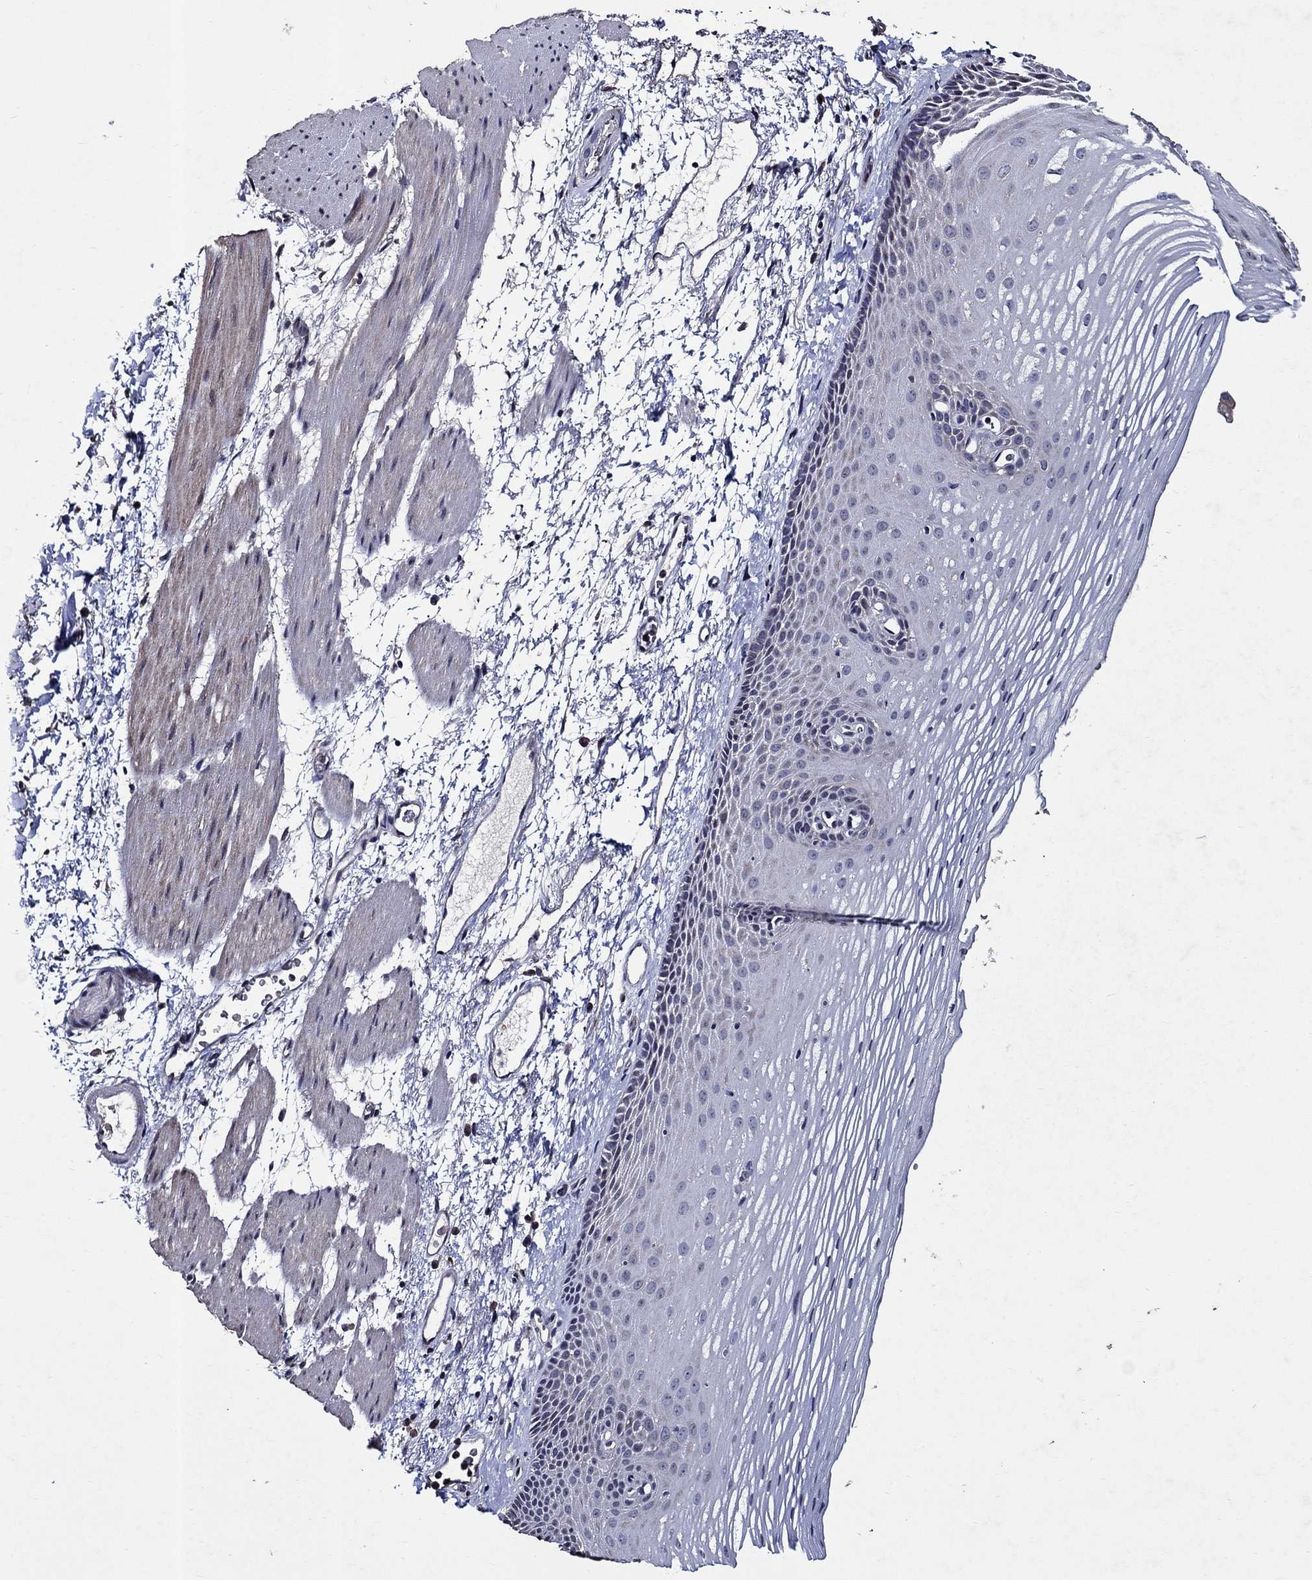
{"staining": {"intensity": "negative", "quantity": "none", "location": "none"}, "tissue": "esophagus", "cell_type": "Squamous epithelial cells", "image_type": "normal", "snomed": [{"axis": "morphology", "description": "Normal tissue, NOS"}, {"axis": "topography", "description": "Esophagus"}], "caption": "IHC histopathology image of normal human esophagus stained for a protein (brown), which displays no positivity in squamous epithelial cells.", "gene": "HAP1", "patient": {"sex": "male", "age": 76}}